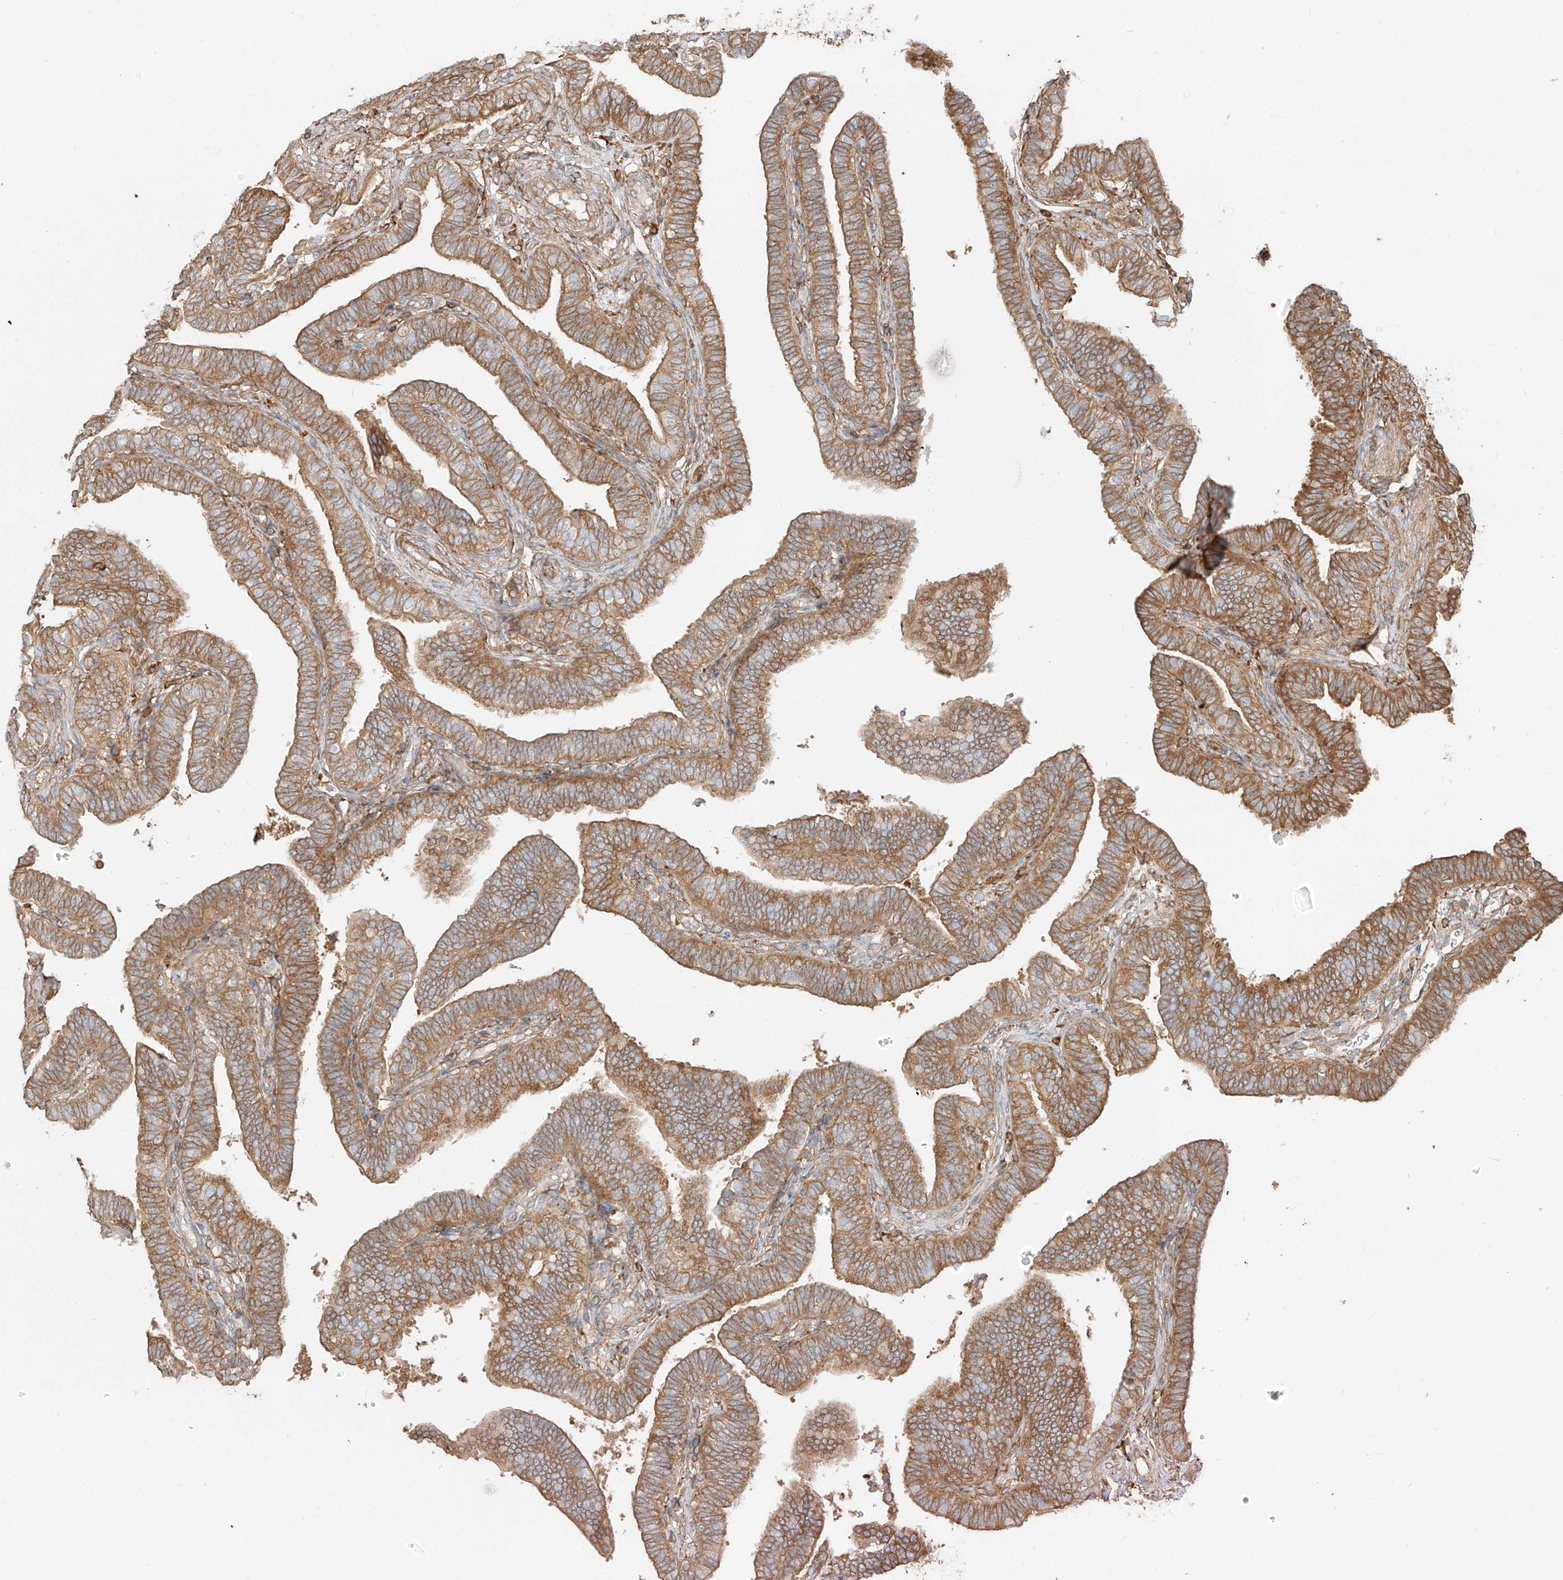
{"staining": {"intensity": "strong", "quantity": ">75%", "location": "cytoplasmic/membranous"}, "tissue": "fallopian tube", "cell_type": "Glandular cells", "image_type": "normal", "snomed": [{"axis": "morphology", "description": "Normal tissue, NOS"}, {"axis": "topography", "description": "Fallopian tube"}], "caption": "The image shows a brown stain indicating the presence of a protein in the cytoplasmic/membranous of glandular cells in fallopian tube. (Stains: DAB (3,3'-diaminobenzidine) in brown, nuclei in blue, Microscopy: brightfield microscopy at high magnification).", "gene": "SNX9", "patient": {"sex": "female", "age": 39}}